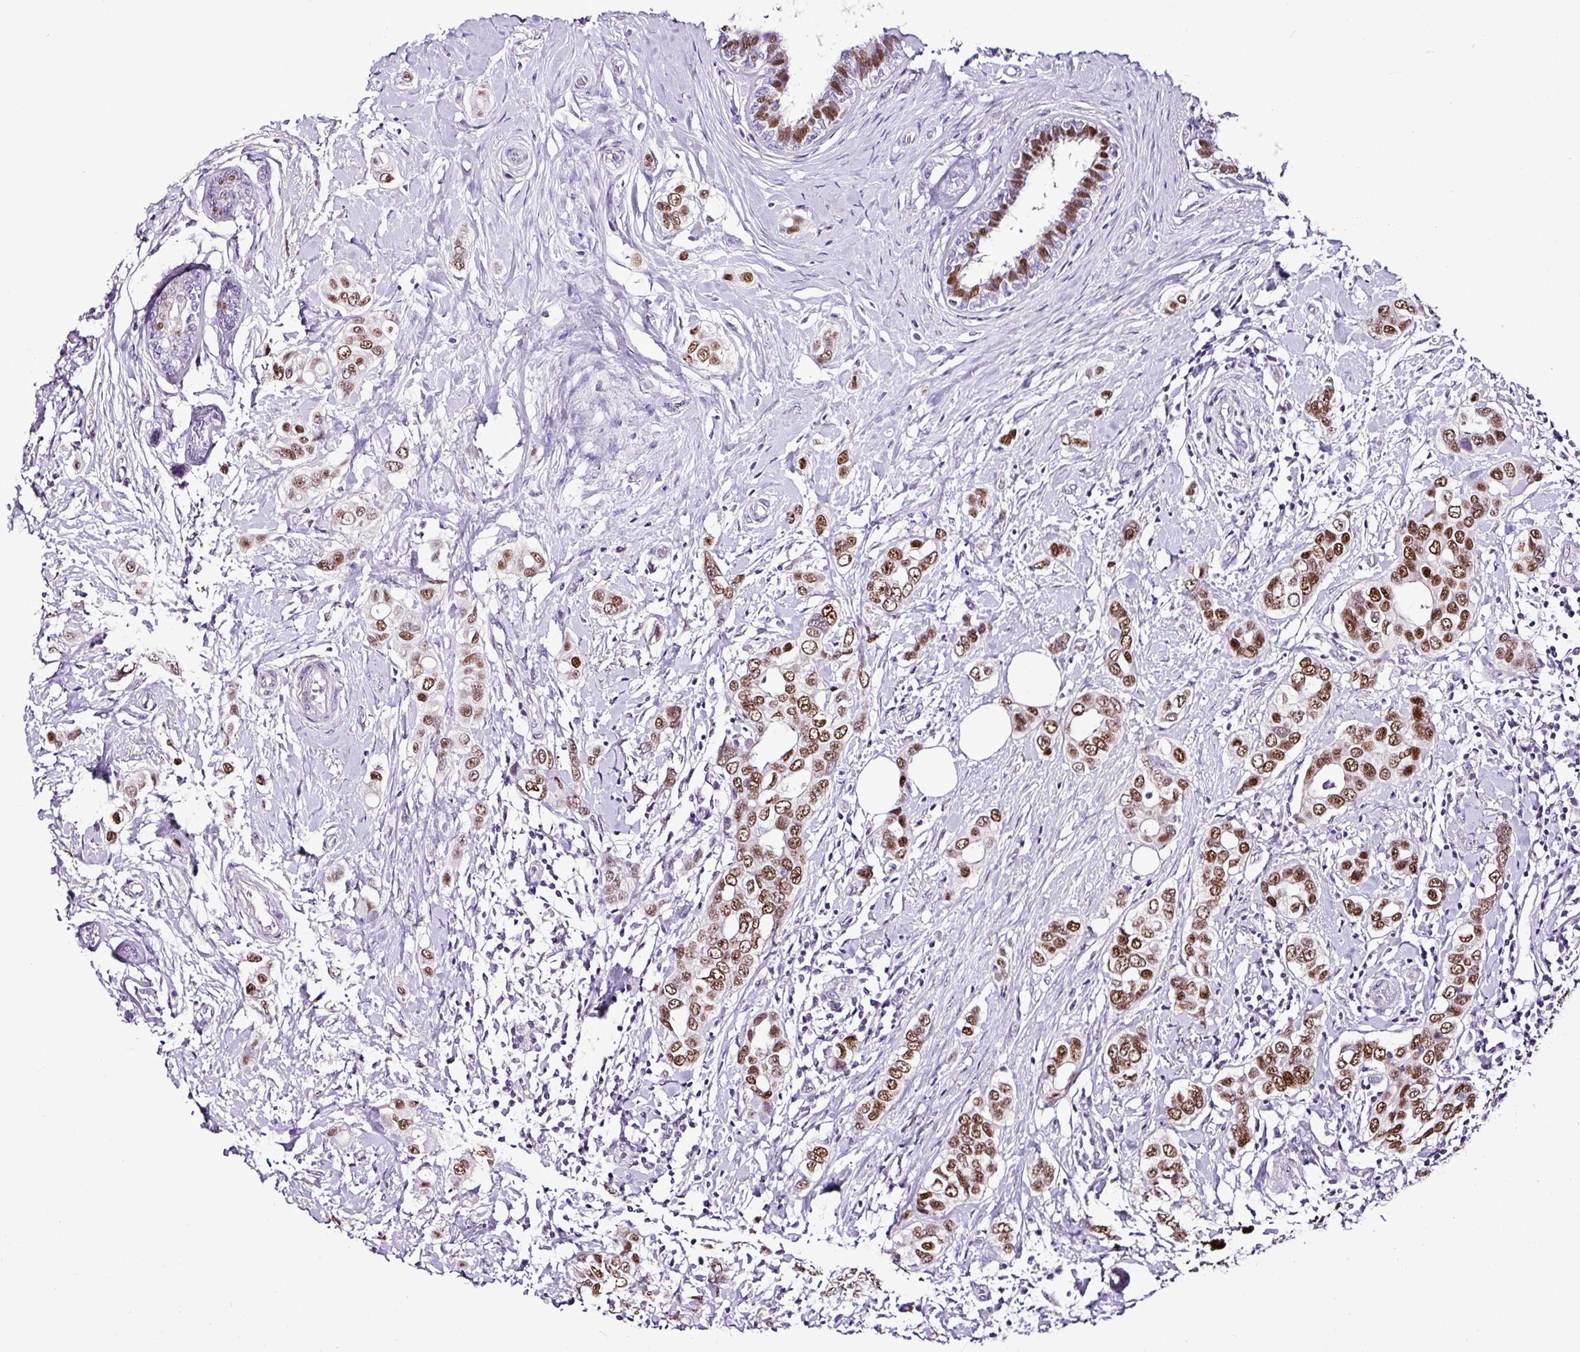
{"staining": {"intensity": "moderate", "quantity": ">75%", "location": "nuclear"}, "tissue": "breast cancer", "cell_type": "Tumor cells", "image_type": "cancer", "snomed": [{"axis": "morphology", "description": "Lobular carcinoma"}, {"axis": "topography", "description": "Breast"}], "caption": "Tumor cells display moderate nuclear expression in about >75% of cells in breast cancer (lobular carcinoma). Nuclei are stained in blue.", "gene": "ESR1", "patient": {"sex": "female", "age": 51}}